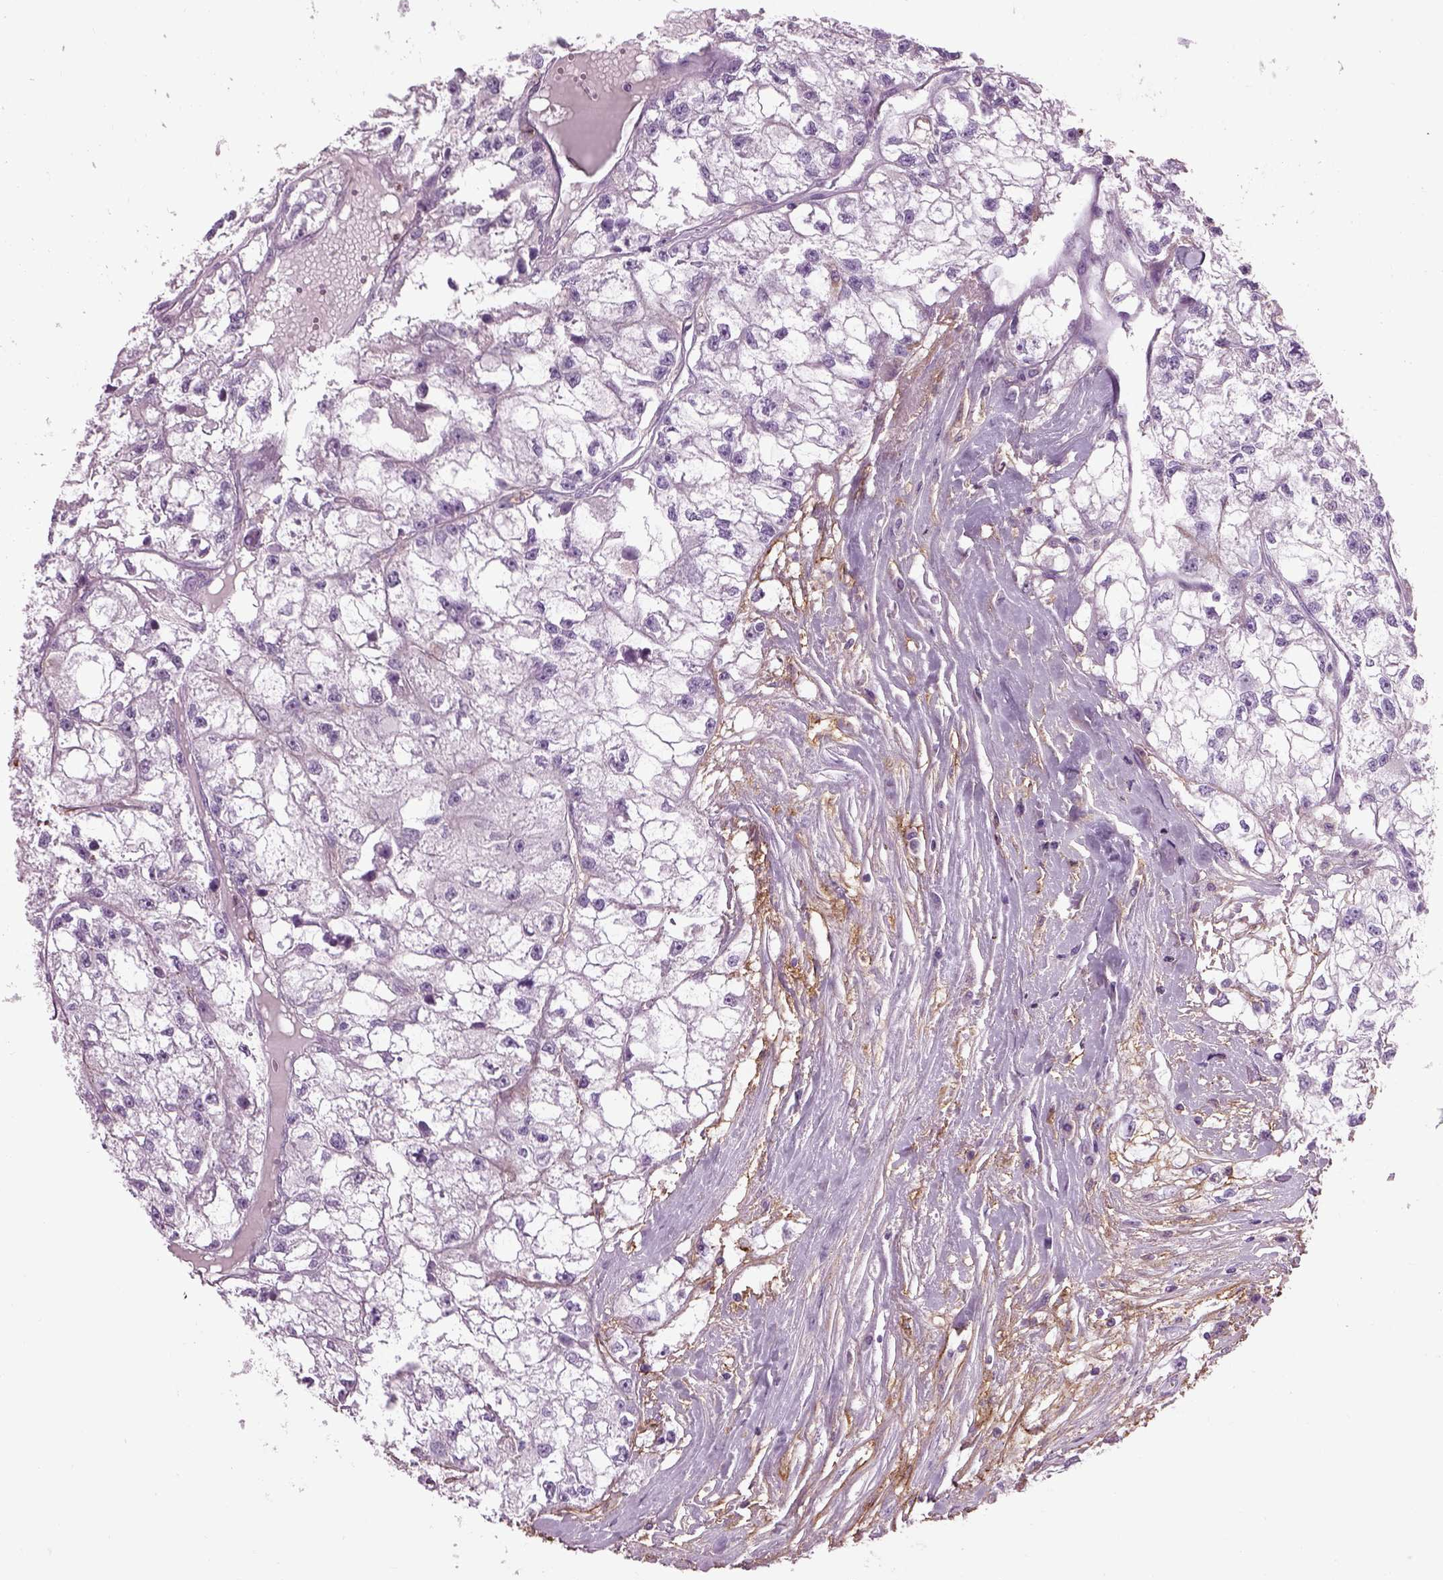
{"staining": {"intensity": "negative", "quantity": "none", "location": "none"}, "tissue": "renal cancer", "cell_type": "Tumor cells", "image_type": "cancer", "snomed": [{"axis": "morphology", "description": "Adenocarcinoma, NOS"}, {"axis": "topography", "description": "Kidney"}], "caption": "The photomicrograph demonstrates no staining of tumor cells in renal cancer.", "gene": "EMILIN2", "patient": {"sex": "male", "age": 56}}